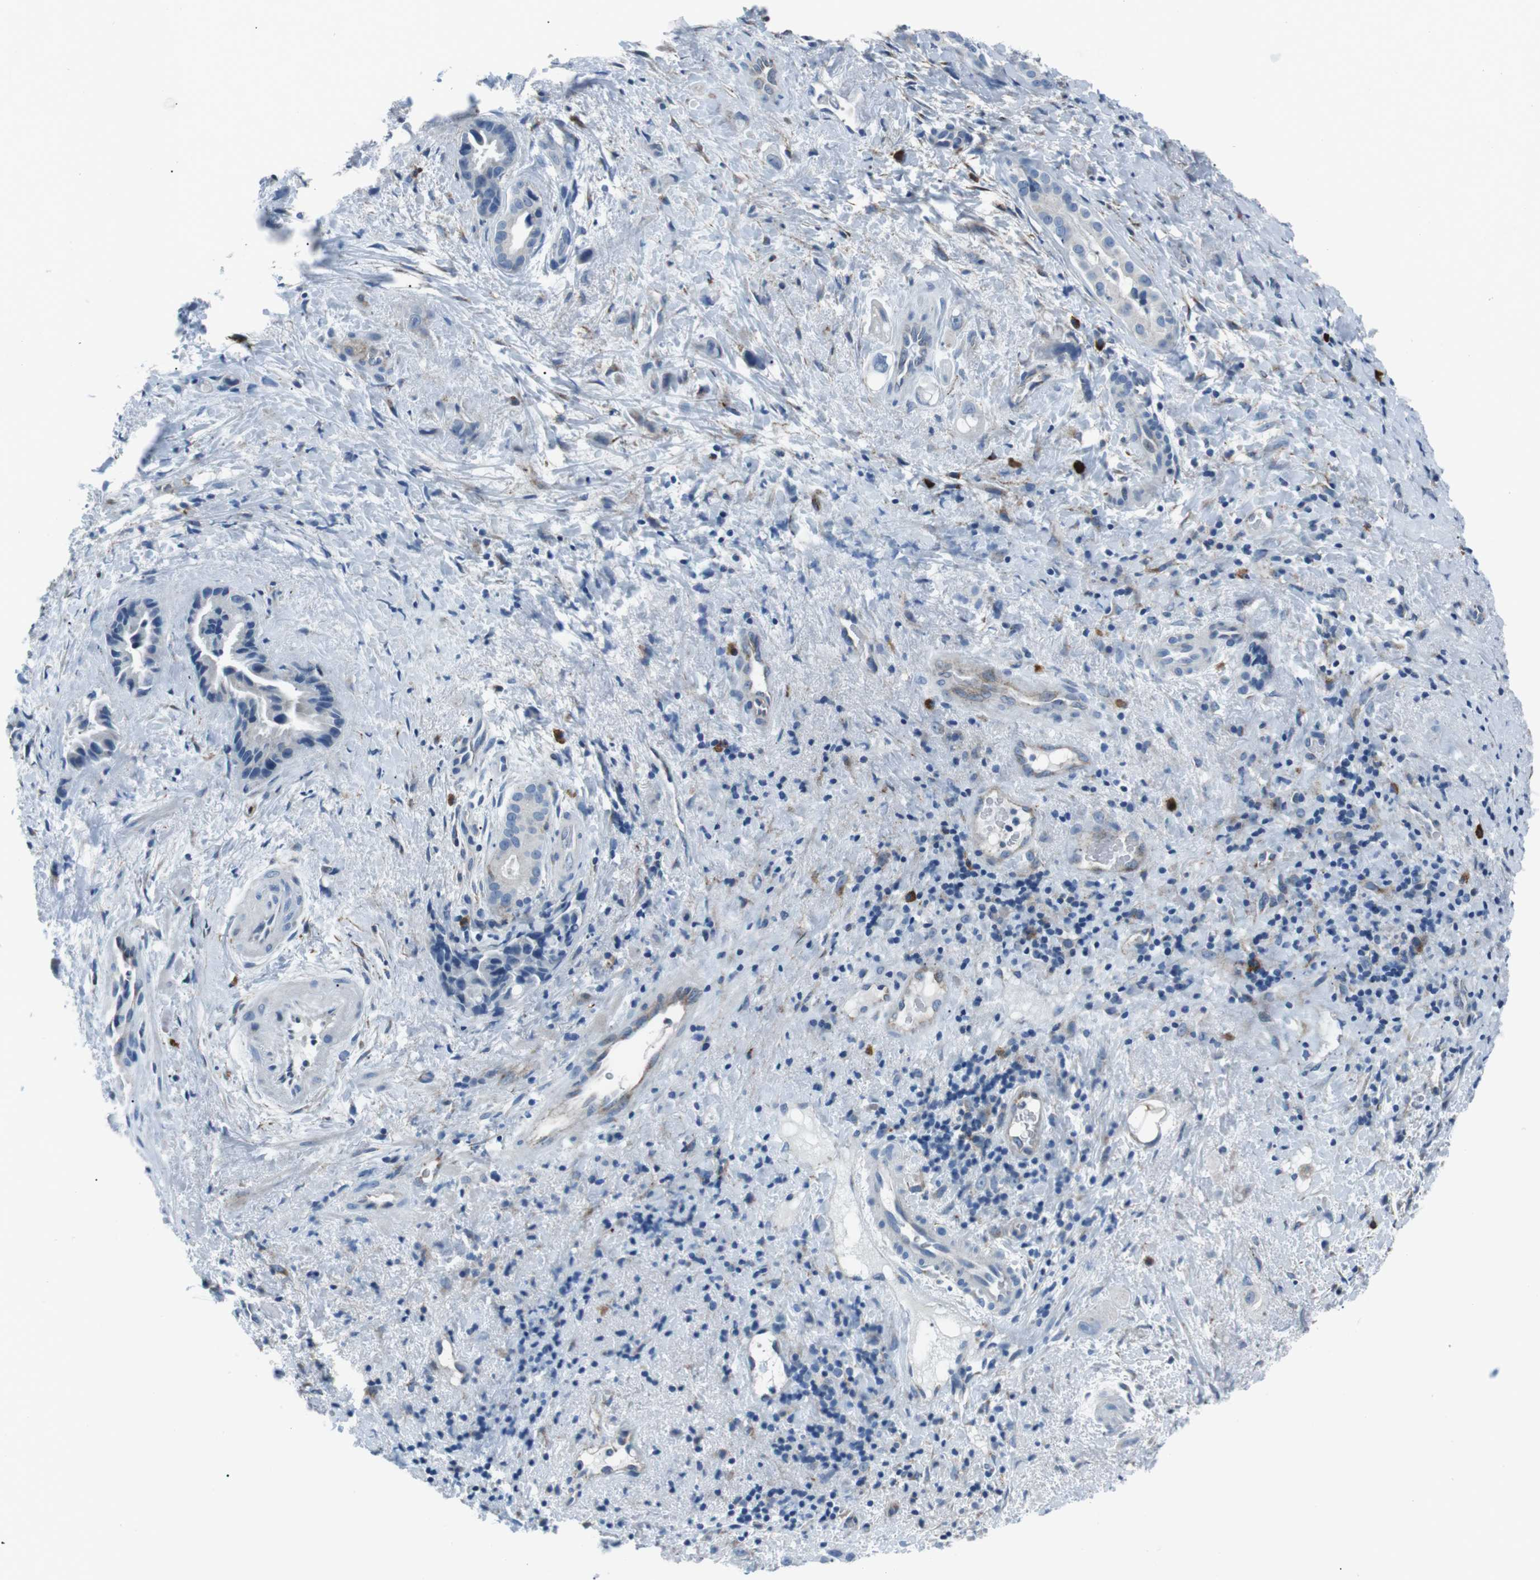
{"staining": {"intensity": "negative", "quantity": "none", "location": "none"}, "tissue": "liver cancer", "cell_type": "Tumor cells", "image_type": "cancer", "snomed": [{"axis": "morphology", "description": "Cholangiocarcinoma"}, {"axis": "topography", "description": "Liver"}], "caption": "DAB (3,3'-diaminobenzidine) immunohistochemical staining of liver cancer (cholangiocarcinoma) reveals no significant staining in tumor cells.", "gene": "CSF2RA", "patient": {"sex": "female", "age": 65}}